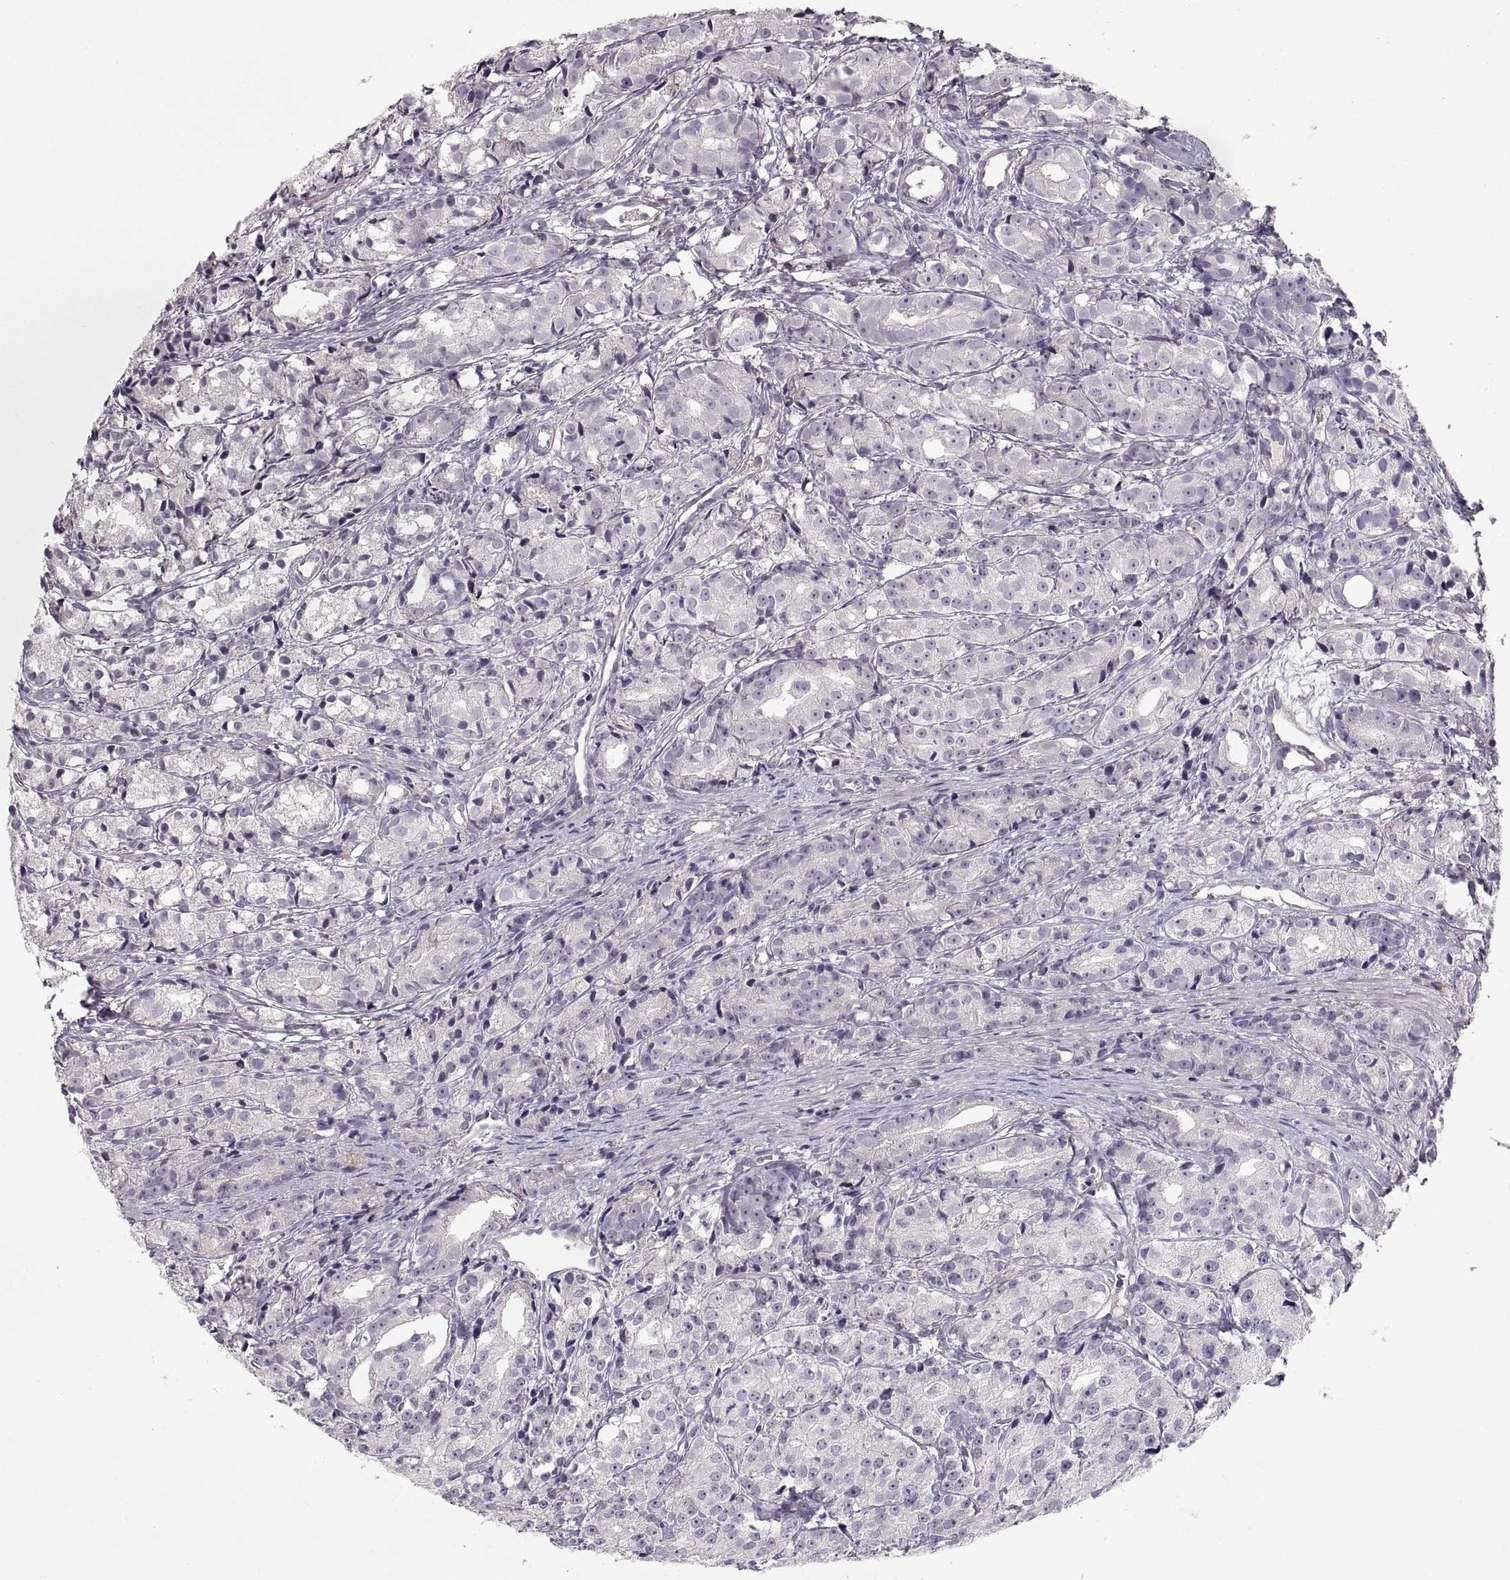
{"staining": {"intensity": "negative", "quantity": "none", "location": "none"}, "tissue": "prostate cancer", "cell_type": "Tumor cells", "image_type": "cancer", "snomed": [{"axis": "morphology", "description": "Adenocarcinoma, Medium grade"}, {"axis": "topography", "description": "Prostate"}], "caption": "High magnification brightfield microscopy of prostate cancer stained with DAB (3,3'-diaminobenzidine) (brown) and counterstained with hematoxylin (blue): tumor cells show no significant positivity.", "gene": "ADAM11", "patient": {"sex": "male", "age": 74}}